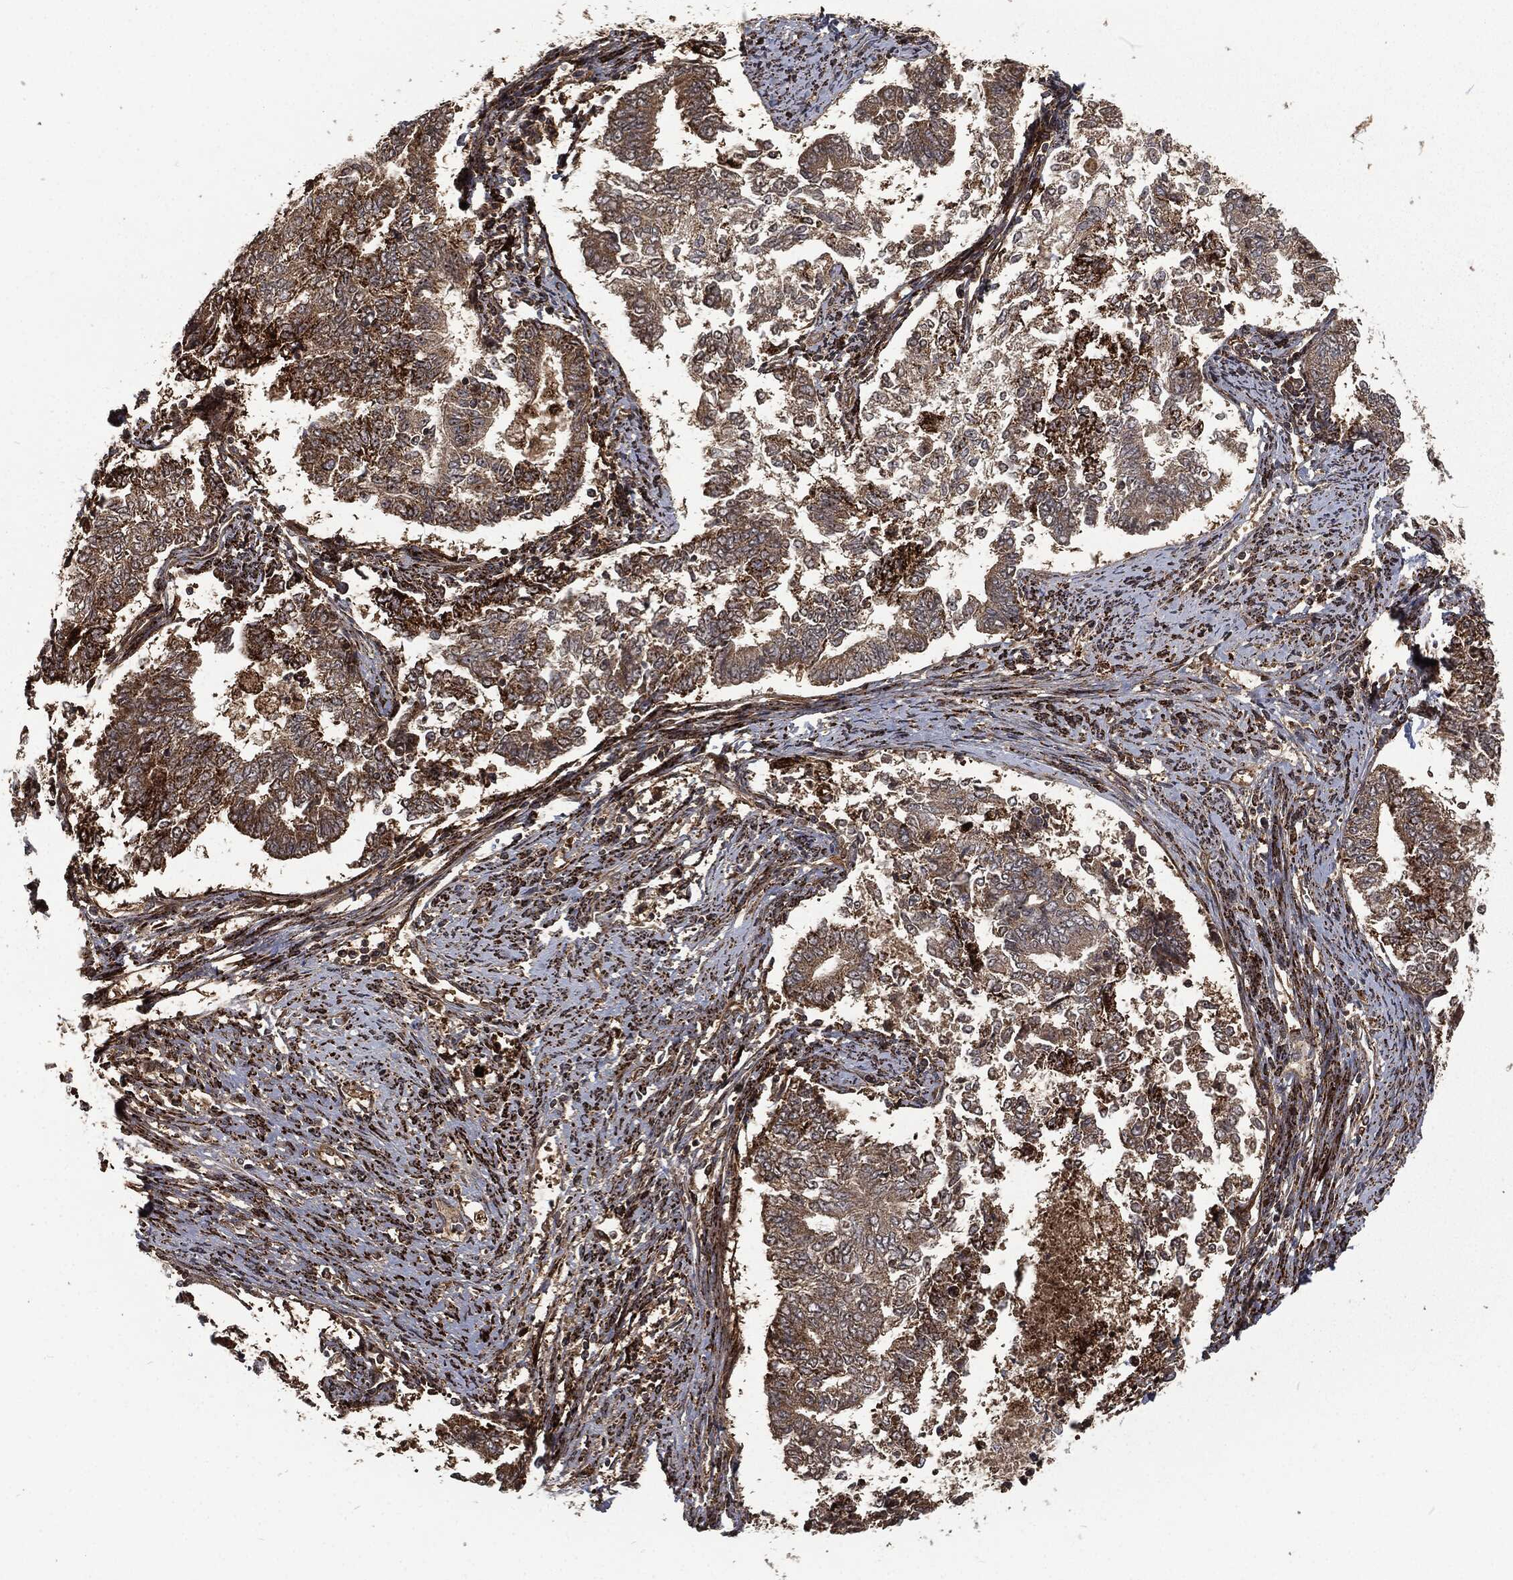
{"staining": {"intensity": "moderate", "quantity": ">75%", "location": "cytoplasmic/membranous"}, "tissue": "endometrial cancer", "cell_type": "Tumor cells", "image_type": "cancer", "snomed": [{"axis": "morphology", "description": "Adenocarcinoma, NOS"}, {"axis": "topography", "description": "Endometrium"}], "caption": "A micrograph of endometrial cancer (adenocarcinoma) stained for a protein shows moderate cytoplasmic/membranous brown staining in tumor cells. (DAB IHC with brightfield microscopy, high magnification).", "gene": "RFTN1", "patient": {"sex": "female", "age": 65}}